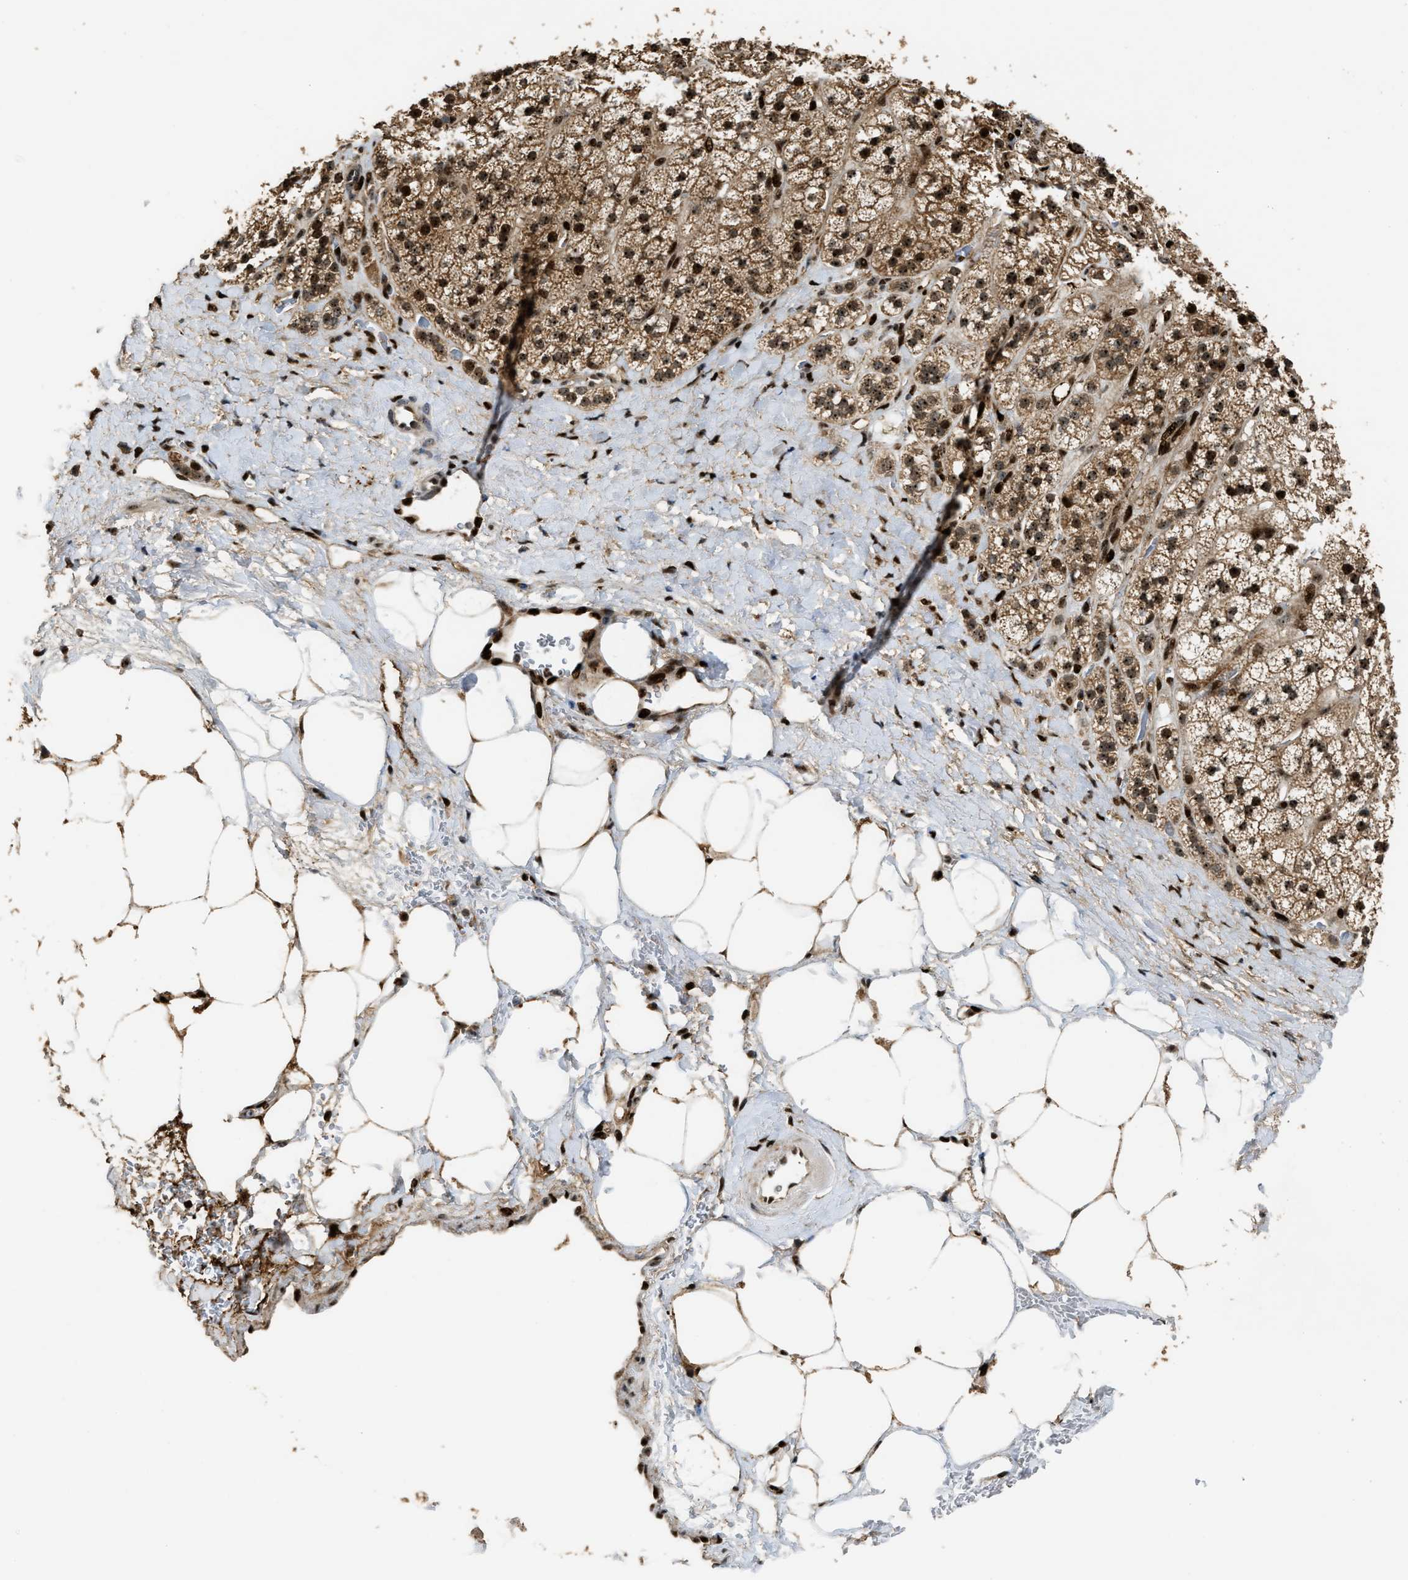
{"staining": {"intensity": "strong", "quantity": ">75%", "location": "cytoplasmic/membranous,nuclear"}, "tissue": "adrenal gland", "cell_type": "Glandular cells", "image_type": "normal", "snomed": [{"axis": "morphology", "description": "Normal tissue, NOS"}, {"axis": "topography", "description": "Adrenal gland"}], "caption": "High-magnification brightfield microscopy of unremarkable adrenal gland stained with DAB (brown) and counterstained with hematoxylin (blue). glandular cells exhibit strong cytoplasmic/membranous,nuclear expression is appreciated in about>75% of cells. (DAB = brown stain, brightfield microscopy at high magnification).", "gene": "ZNF687", "patient": {"sex": "male", "age": 56}}